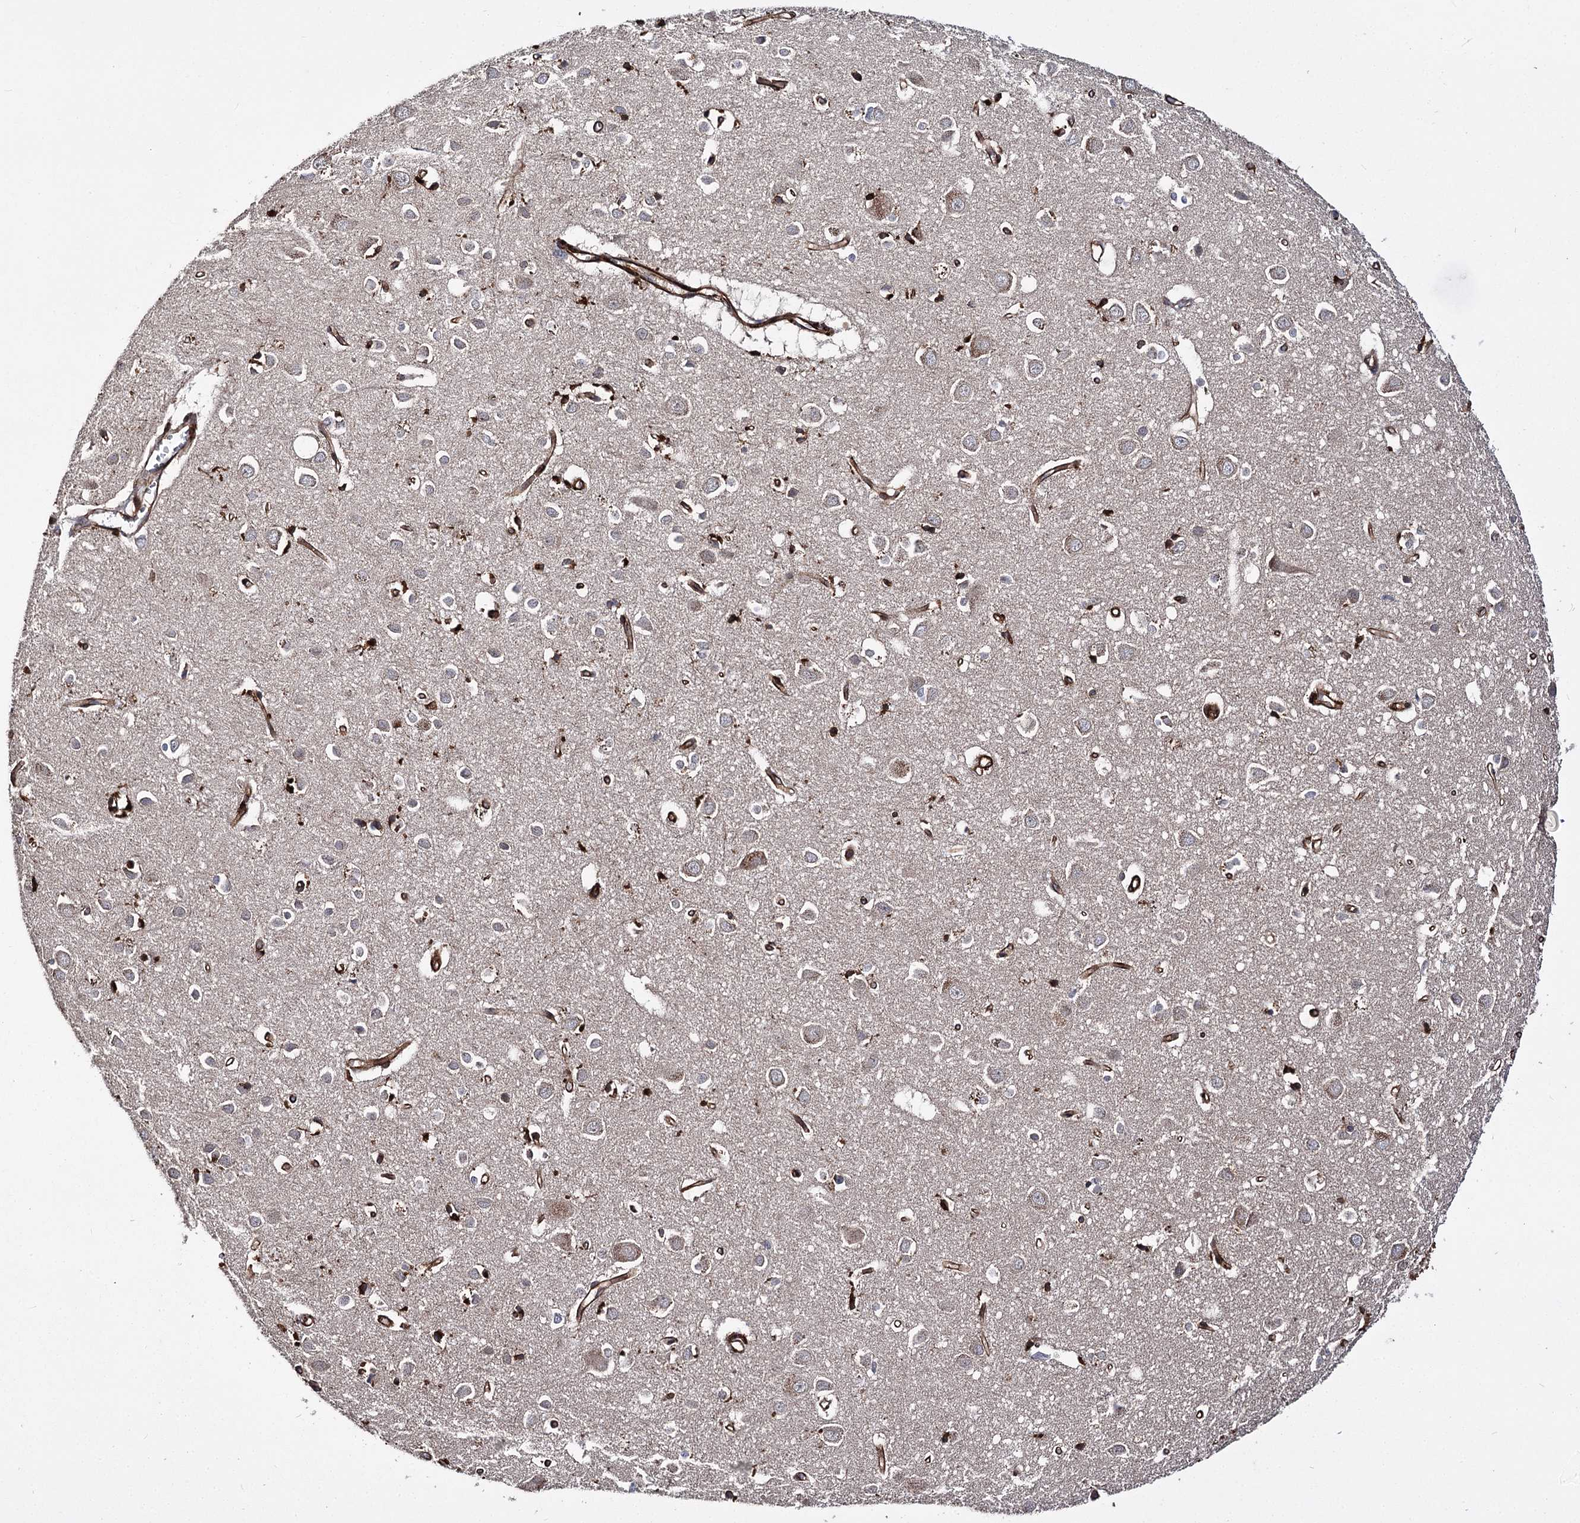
{"staining": {"intensity": "strong", "quantity": ">75%", "location": "cytoplasmic/membranous"}, "tissue": "cerebral cortex", "cell_type": "Endothelial cells", "image_type": "normal", "snomed": [{"axis": "morphology", "description": "Normal tissue, NOS"}, {"axis": "topography", "description": "Cerebral cortex"}], "caption": "DAB immunohistochemical staining of unremarkable human cerebral cortex displays strong cytoplasmic/membranous protein staining in about >75% of endothelial cells. (DAB = brown stain, brightfield microscopy at high magnification).", "gene": "MYO1C", "patient": {"sex": "female", "age": 64}}